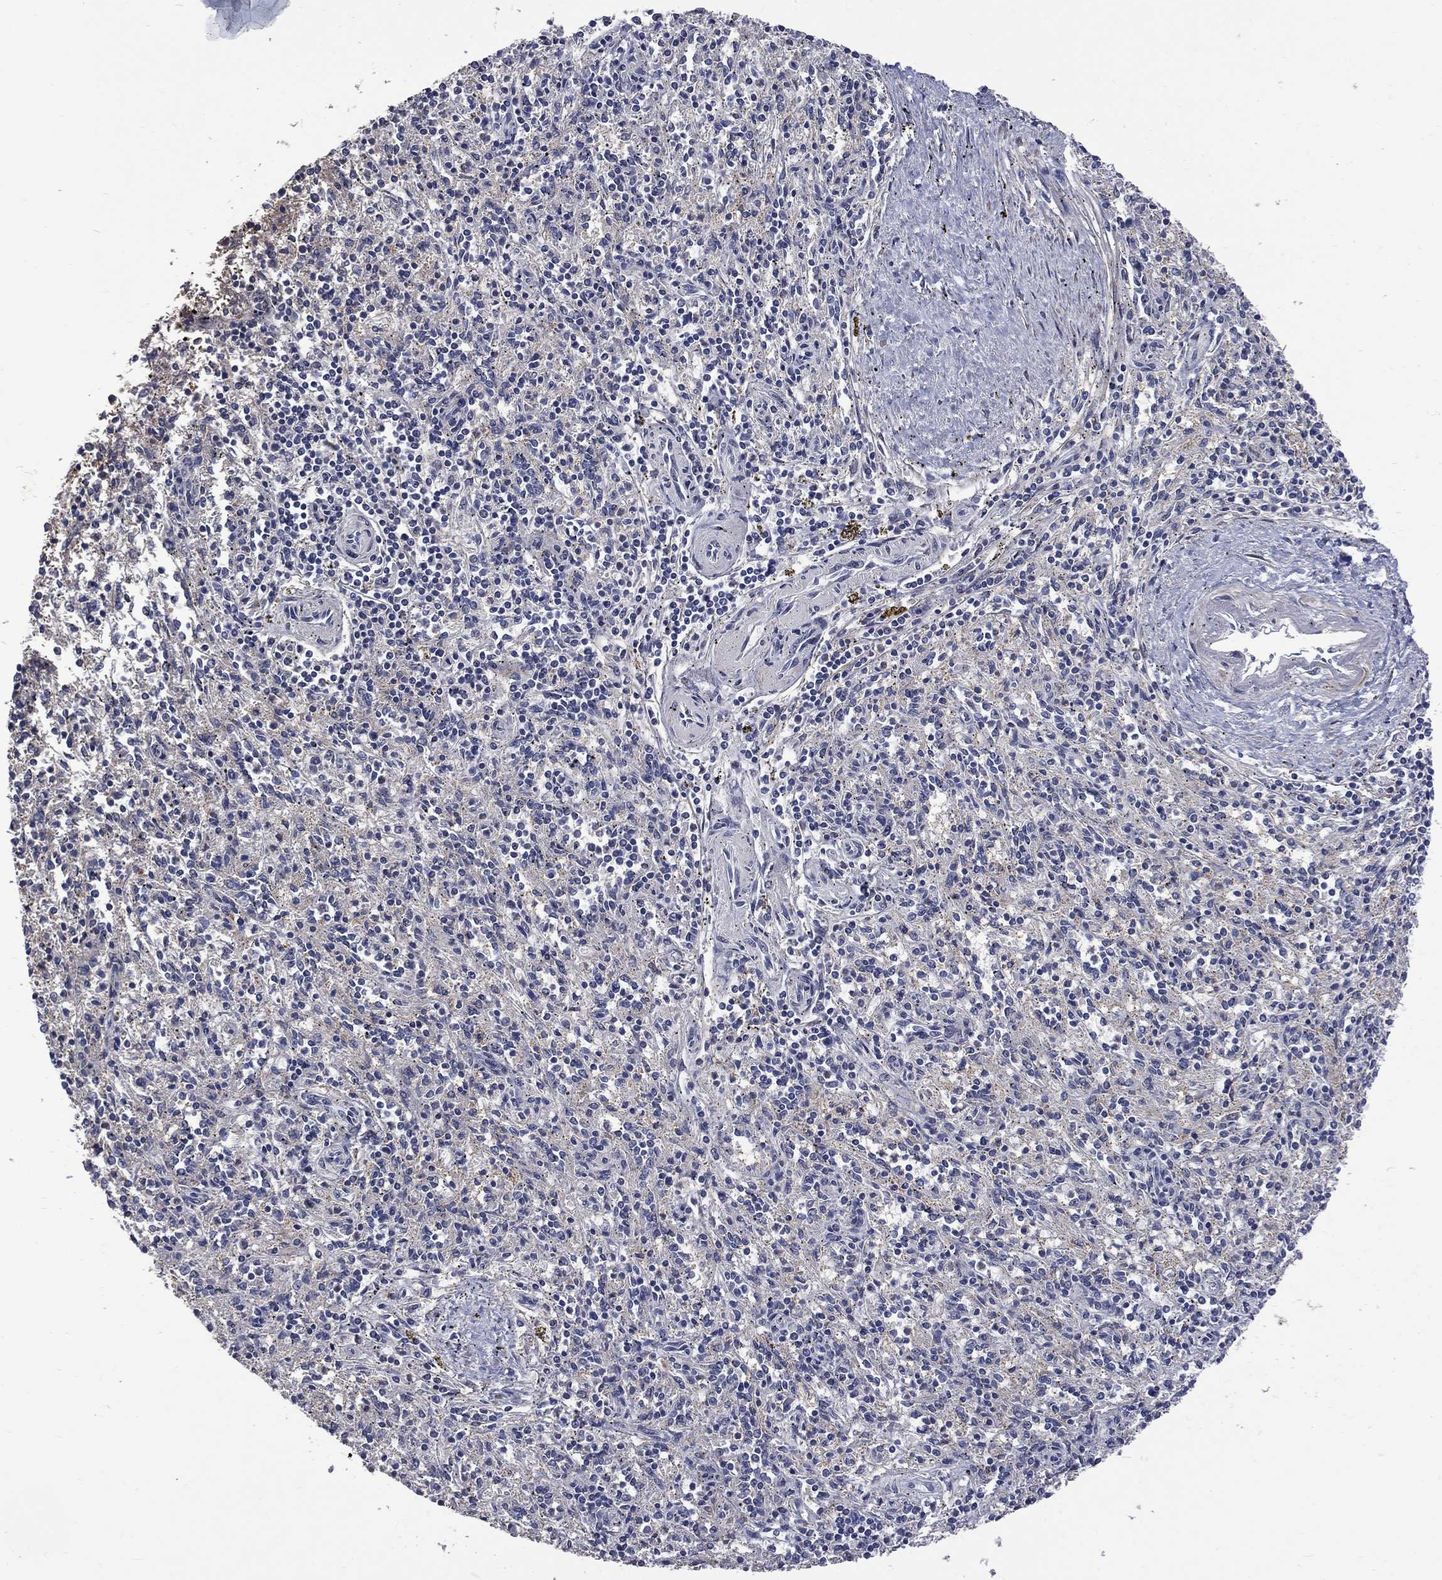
{"staining": {"intensity": "negative", "quantity": "none", "location": "none"}, "tissue": "spleen", "cell_type": "Cells in red pulp", "image_type": "normal", "snomed": [{"axis": "morphology", "description": "Normal tissue, NOS"}, {"axis": "topography", "description": "Spleen"}], "caption": "Immunohistochemical staining of benign spleen shows no significant expression in cells in red pulp. (DAB (3,3'-diaminobenzidine) immunohistochemistry, high magnification).", "gene": "FGG", "patient": {"sex": "male", "age": 69}}